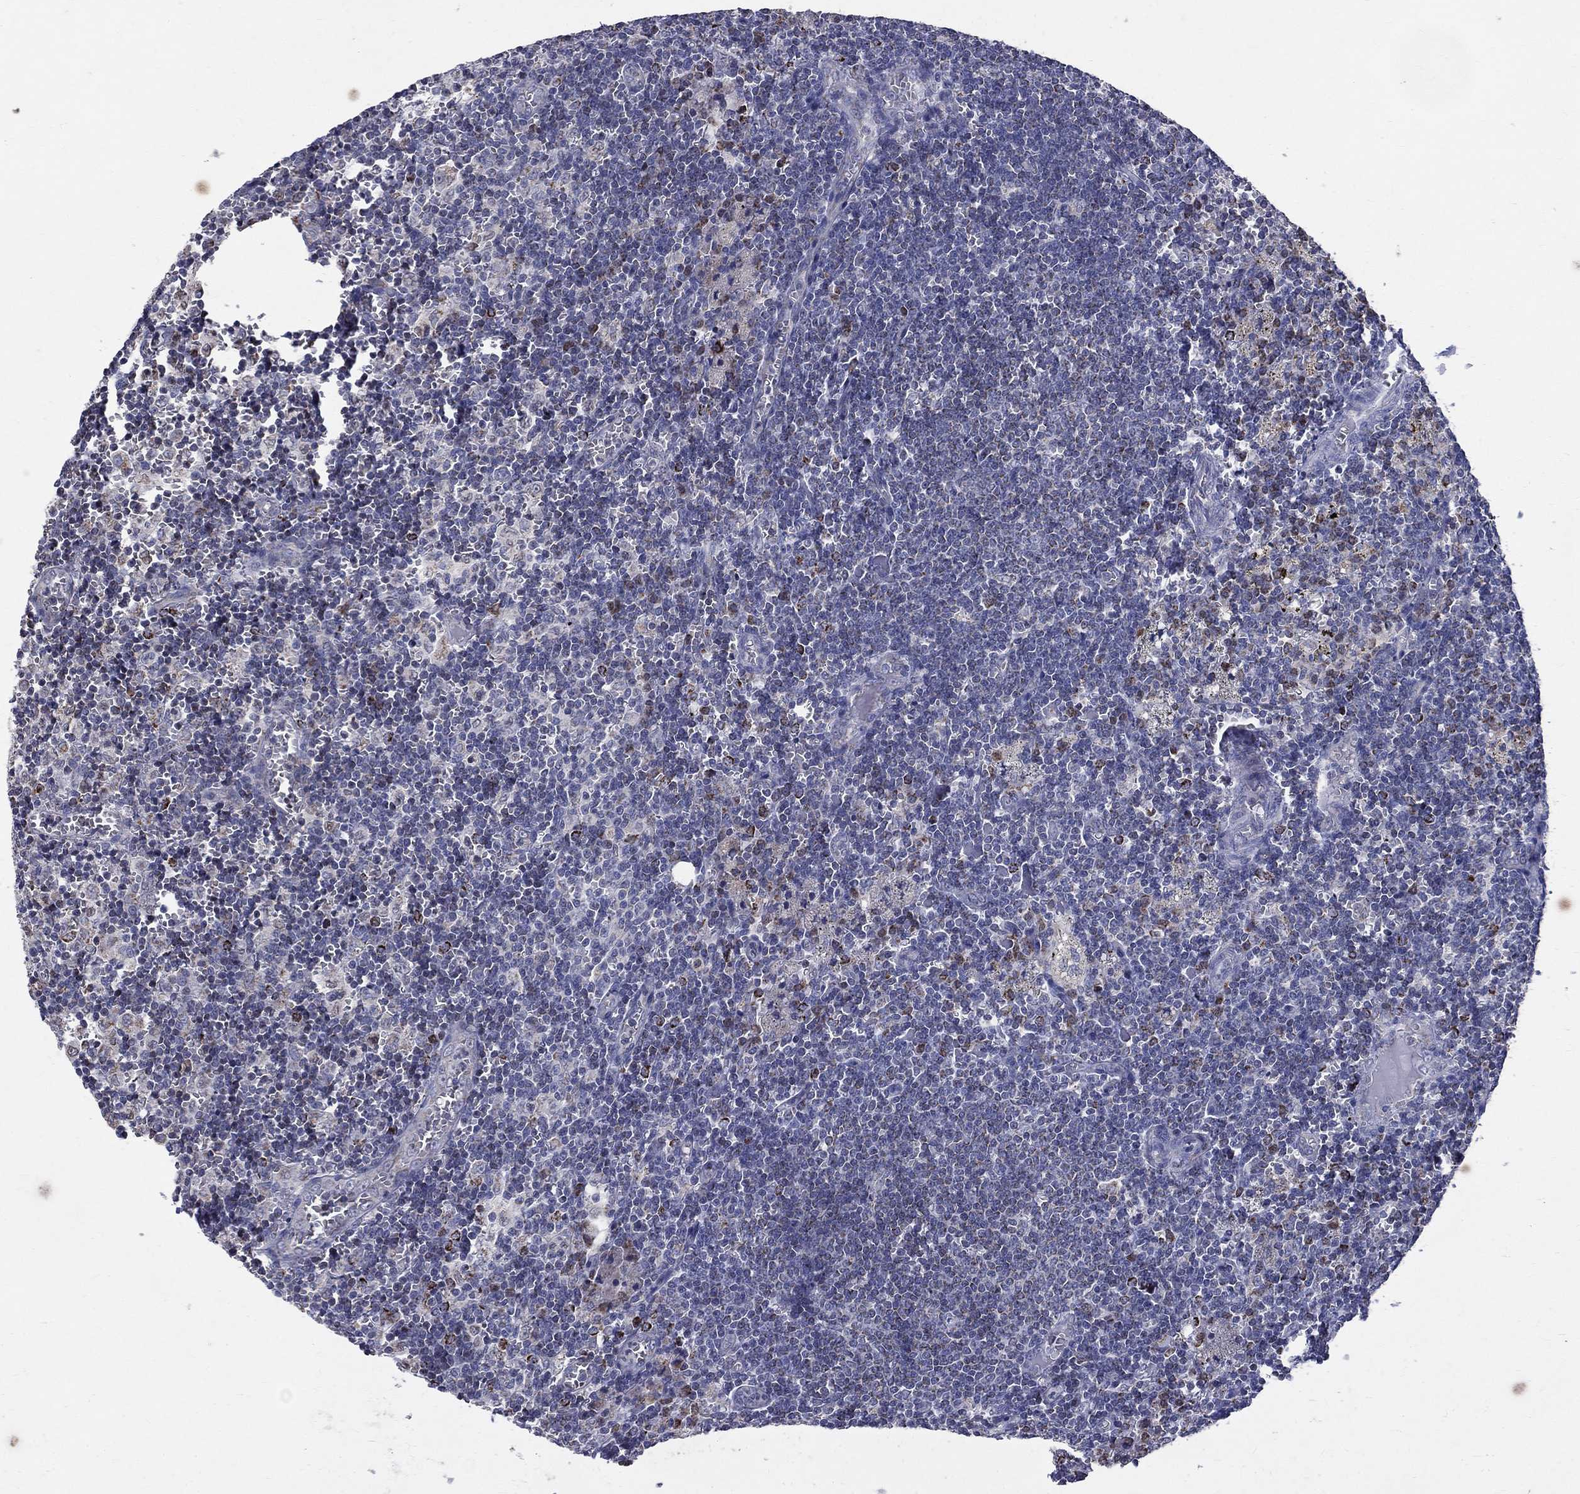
{"staining": {"intensity": "moderate", "quantity": "<25%", "location": "cytoplasmic/membranous"}, "tissue": "lymph node", "cell_type": "Germinal center cells", "image_type": "normal", "snomed": [{"axis": "morphology", "description": "Normal tissue, NOS"}, {"axis": "topography", "description": "Lymph node"}], "caption": "A brown stain shows moderate cytoplasmic/membranous expression of a protein in germinal center cells of unremarkable human lymph node.", "gene": "SLC4A10", "patient": {"sex": "male", "age": 62}}